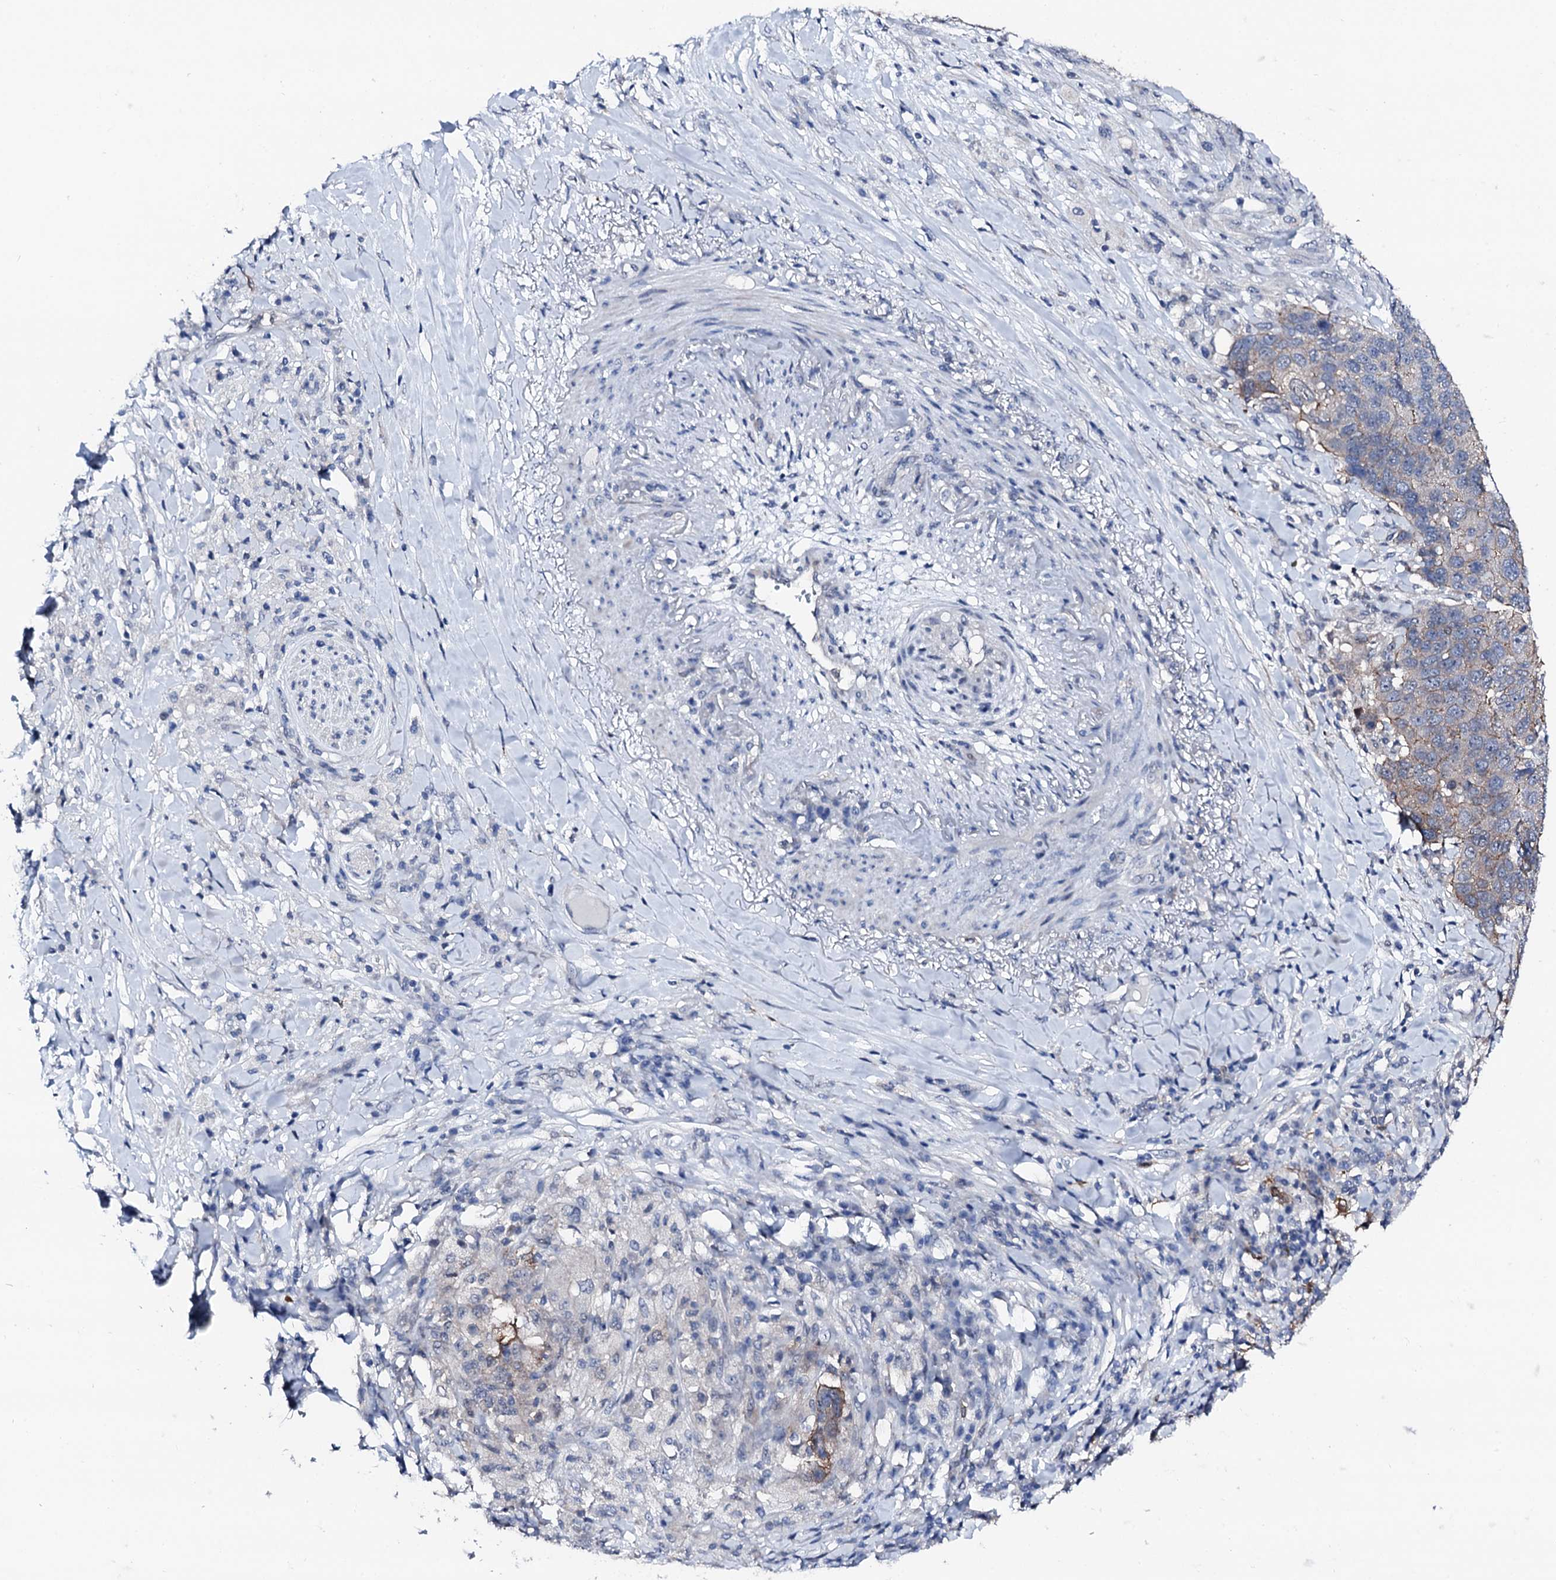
{"staining": {"intensity": "negative", "quantity": "none", "location": "none"}, "tissue": "lung cancer", "cell_type": "Tumor cells", "image_type": "cancer", "snomed": [{"axis": "morphology", "description": "Normal tissue, NOS"}, {"axis": "morphology", "description": "Squamous cell carcinoma, NOS"}, {"axis": "topography", "description": "Lymph node"}, {"axis": "topography", "description": "Lung"}], "caption": "A high-resolution image shows immunohistochemistry staining of squamous cell carcinoma (lung), which reveals no significant expression in tumor cells. Brightfield microscopy of IHC stained with DAB (3,3'-diaminobenzidine) (brown) and hematoxylin (blue), captured at high magnification.", "gene": "TRAFD1", "patient": {"sex": "male", "age": 66}}